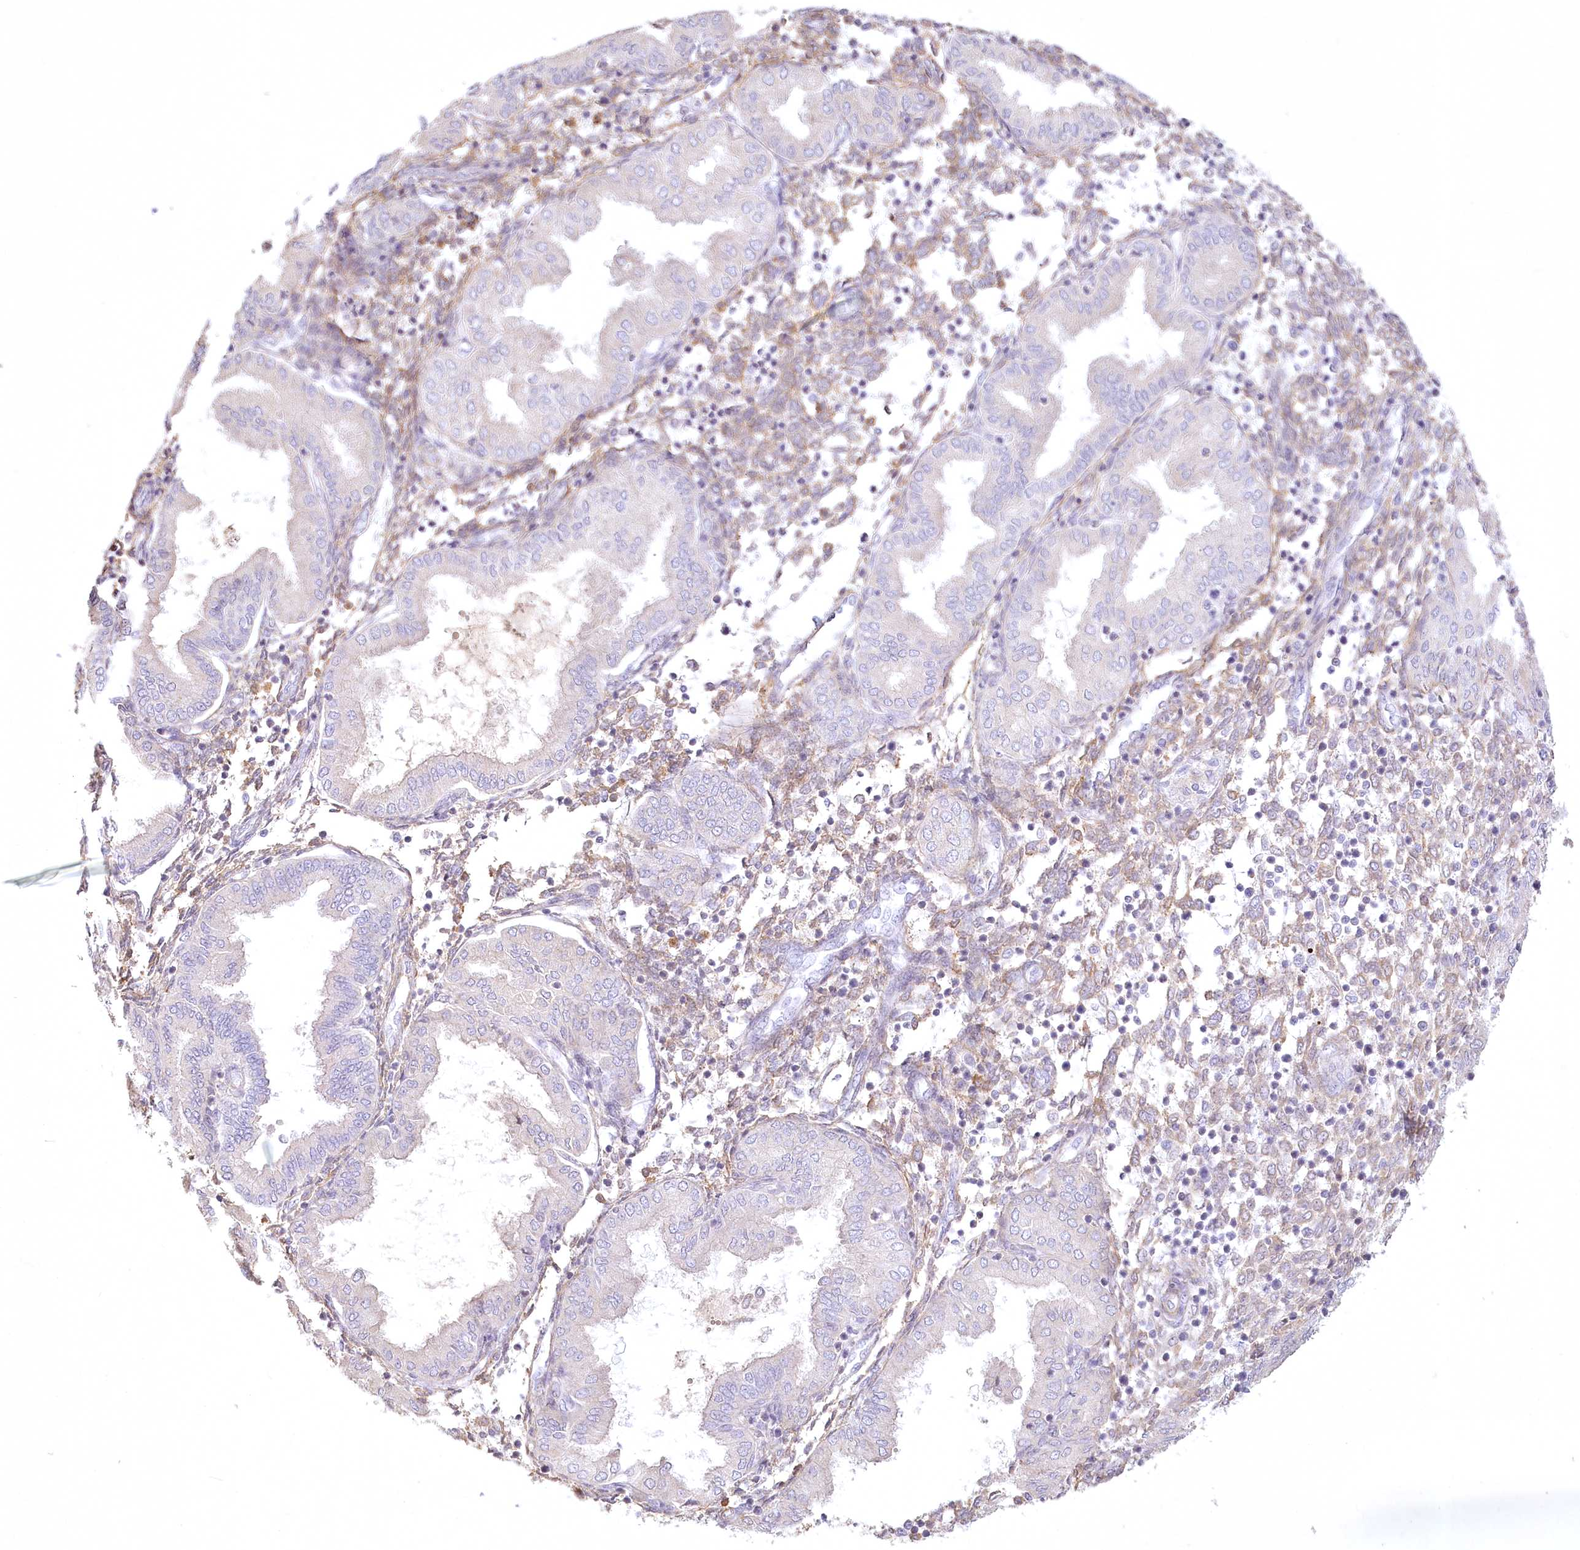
{"staining": {"intensity": "weak", "quantity": "<25%", "location": "cytoplasmic/membranous"}, "tissue": "endometrium", "cell_type": "Cells in endometrial stroma", "image_type": "normal", "snomed": [{"axis": "morphology", "description": "Normal tissue, NOS"}, {"axis": "topography", "description": "Endometrium"}], "caption": "Cells in endometrial stroma show no significant protein positivity in benign endometrium.", "gene": "INPP4B", "patient": {"sex": "female", "age": 53}}